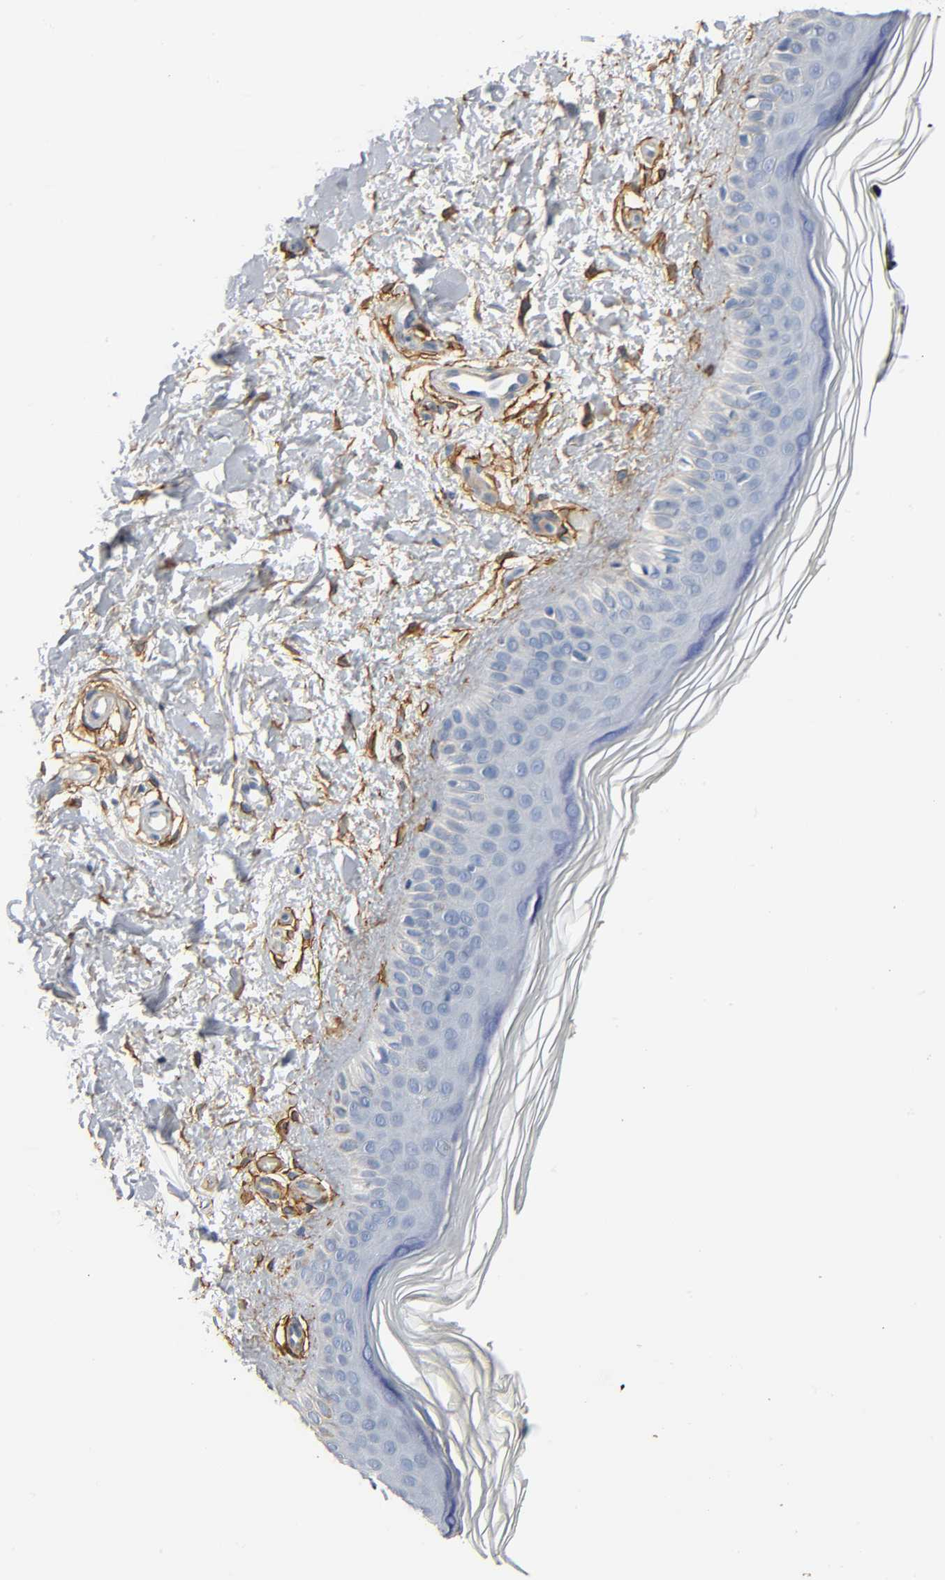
{"staining": {"intensity": "moderate", "quantity": "25%-75%", "location": "cytoplasmic/membranous"}, "tissue": "skin", "cell_type": "Fibroblasts", "image_type": "normal", "snomed": [{"axis": "morphology", "description": "Normal tissue, NOS"}, {"axis": "topography", "description": "Skin"}], "caption": "This is a photomicrograph of IHC staining of unremarkable skin, which shows moderate positivity in the cytoplasmic/membranous of fibroblasts.", "gene": "ANPEP", "patient": {"sex": "female", "age": 19}}